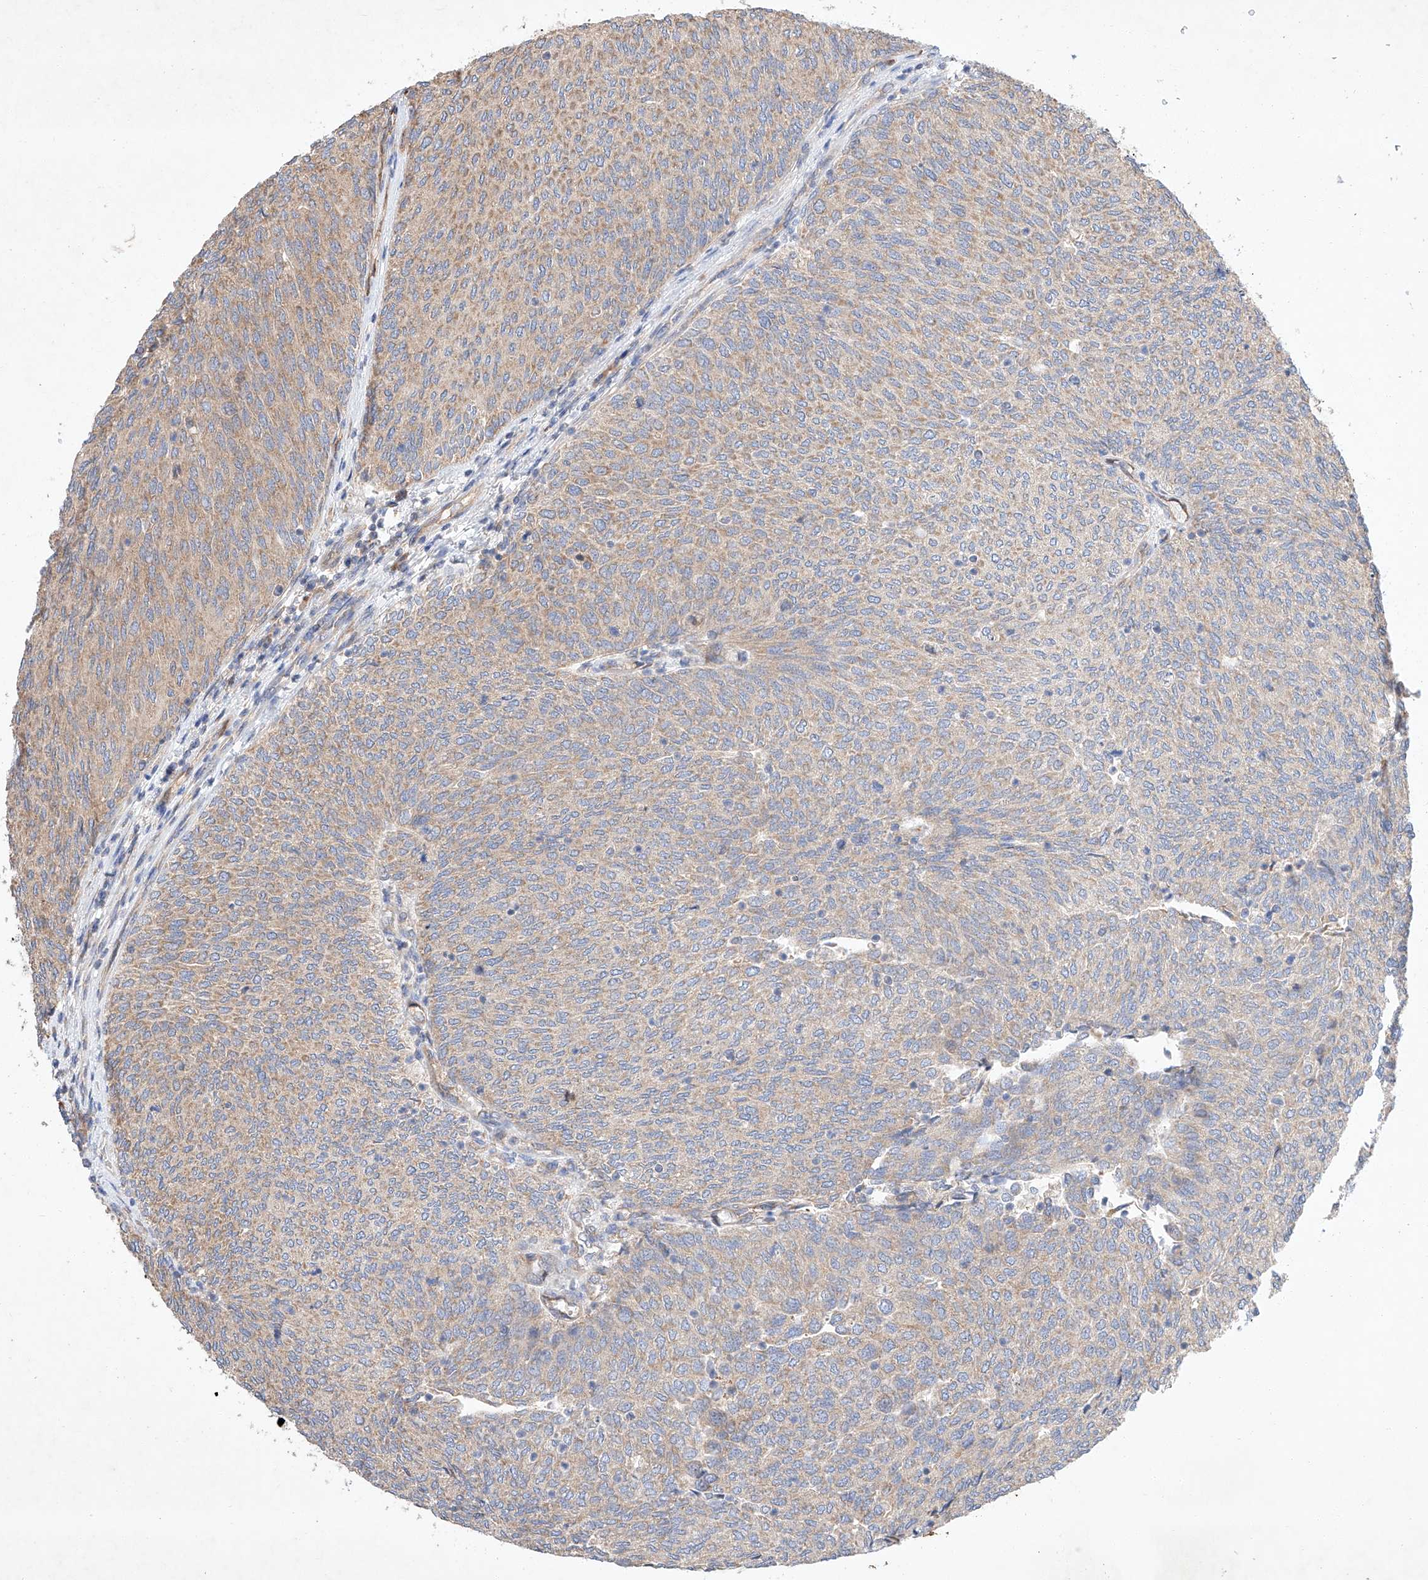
{"staining": {"intensity": "moderate", "quantity": ">75%", "location": "cytoplasmic/membranous"}, "tissue": "urothelial cancer", "cell_type": "Tumor cells", "image_type": "cancer", "snomed": [{"axis": "morphology", "description": "Urothelial carcinoma, Low grade"}, {"axis": "topography", "description": "Urinary bladder"}], "caption": "DAB immunohistochemical staining of urothelial cancer demonstrates moderate cytoplasmic/membranous protein positivity in approximately >75% of tumor cells.", "gene": "C6orf118", "patient": {"sex": "female", "age": 79}}